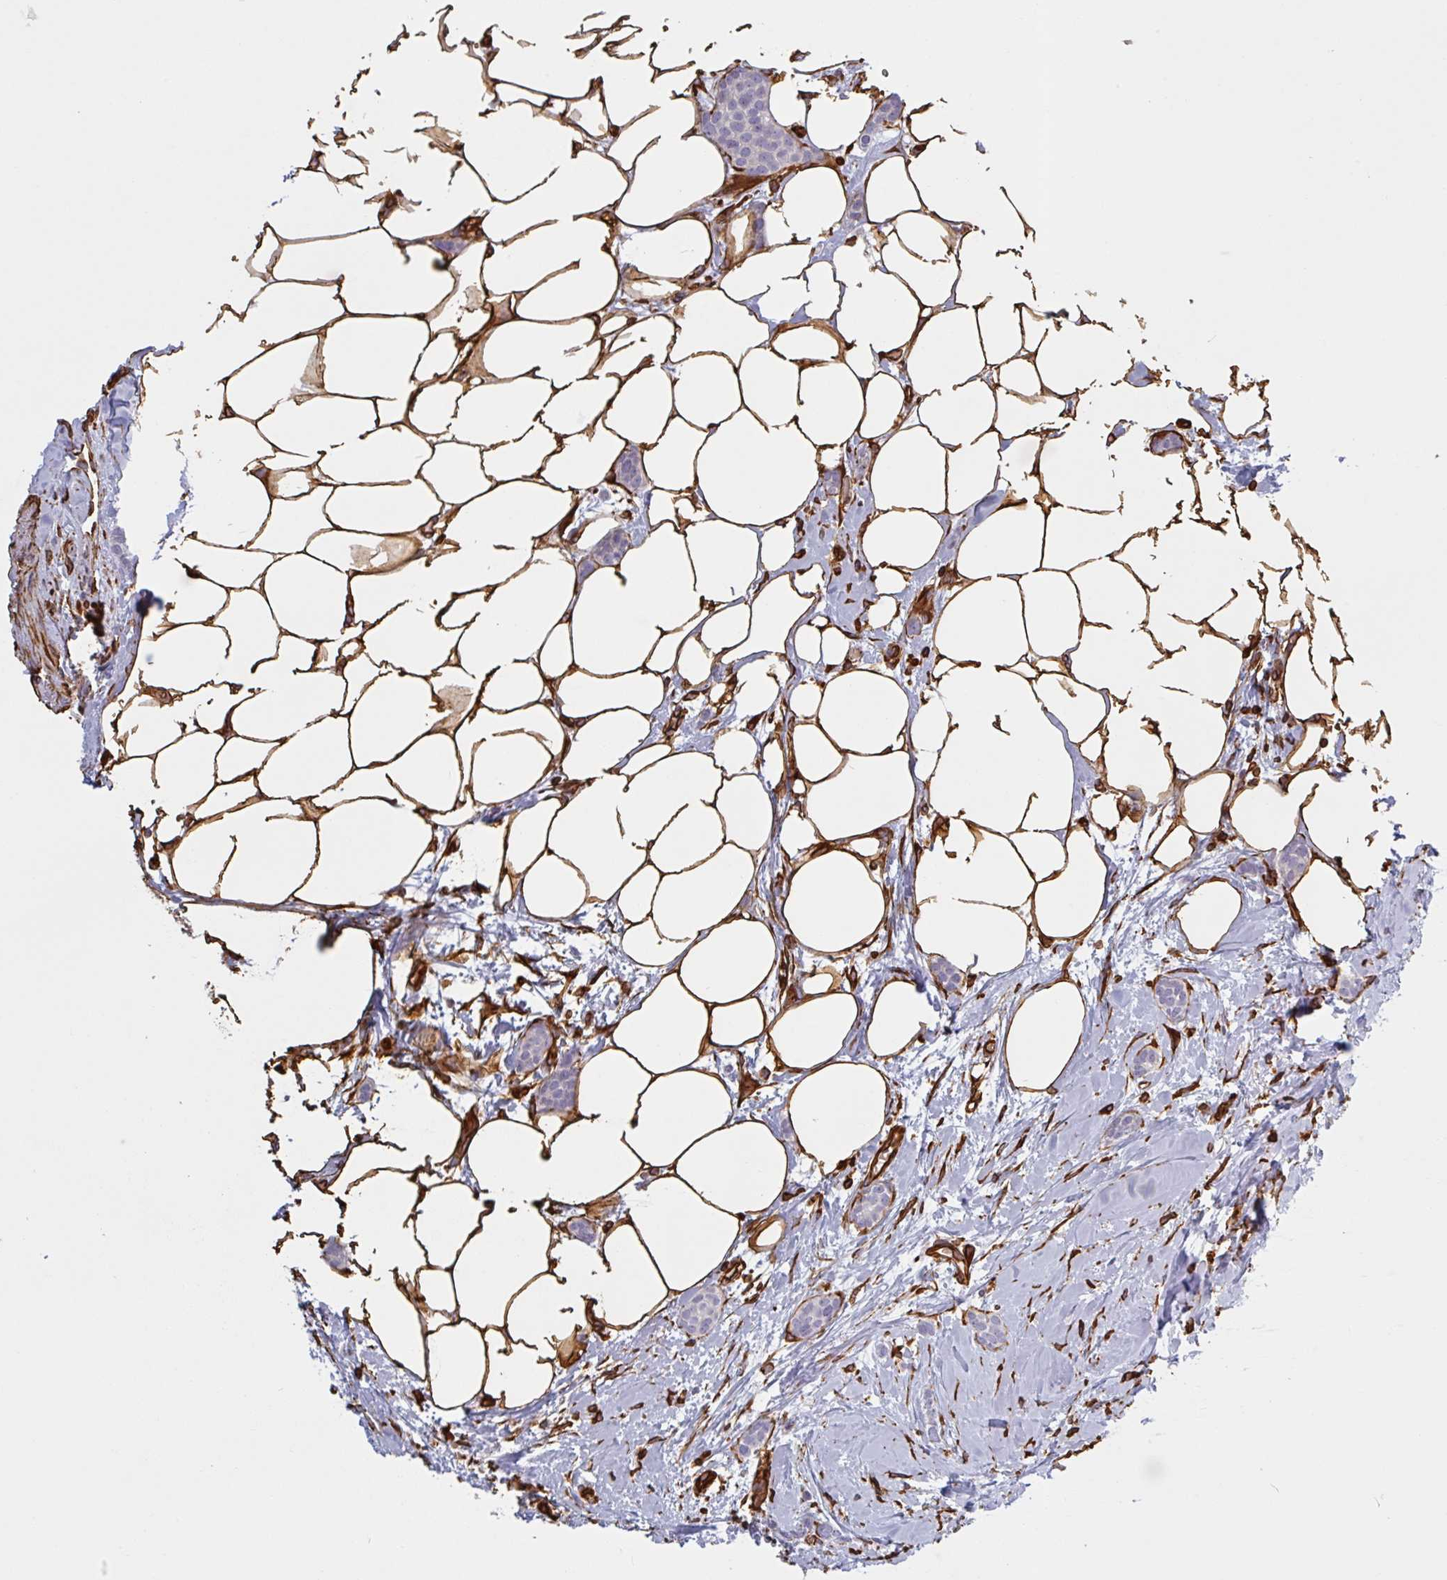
{"staining": {"intensity": "negative", "quantity": "none", "location": "none"}, "tissue": "breast cancer", "cell_type": "Tumor cells", "image_type": "cancer", "snomed": [{"axis": "morphology", "description": "Duct carcinoma"}, {"axis": "topography", "description": "Breast"}], "caption": "High power microscopy photomicrograph of an immunohistochemistry (IHC) histopathology image of infiltrating ductal carcinoma (breast), revealing no significant expression in tumor cells.", "gene": "PPFIA1", "patient": {"sex": "female", "age": 72}}